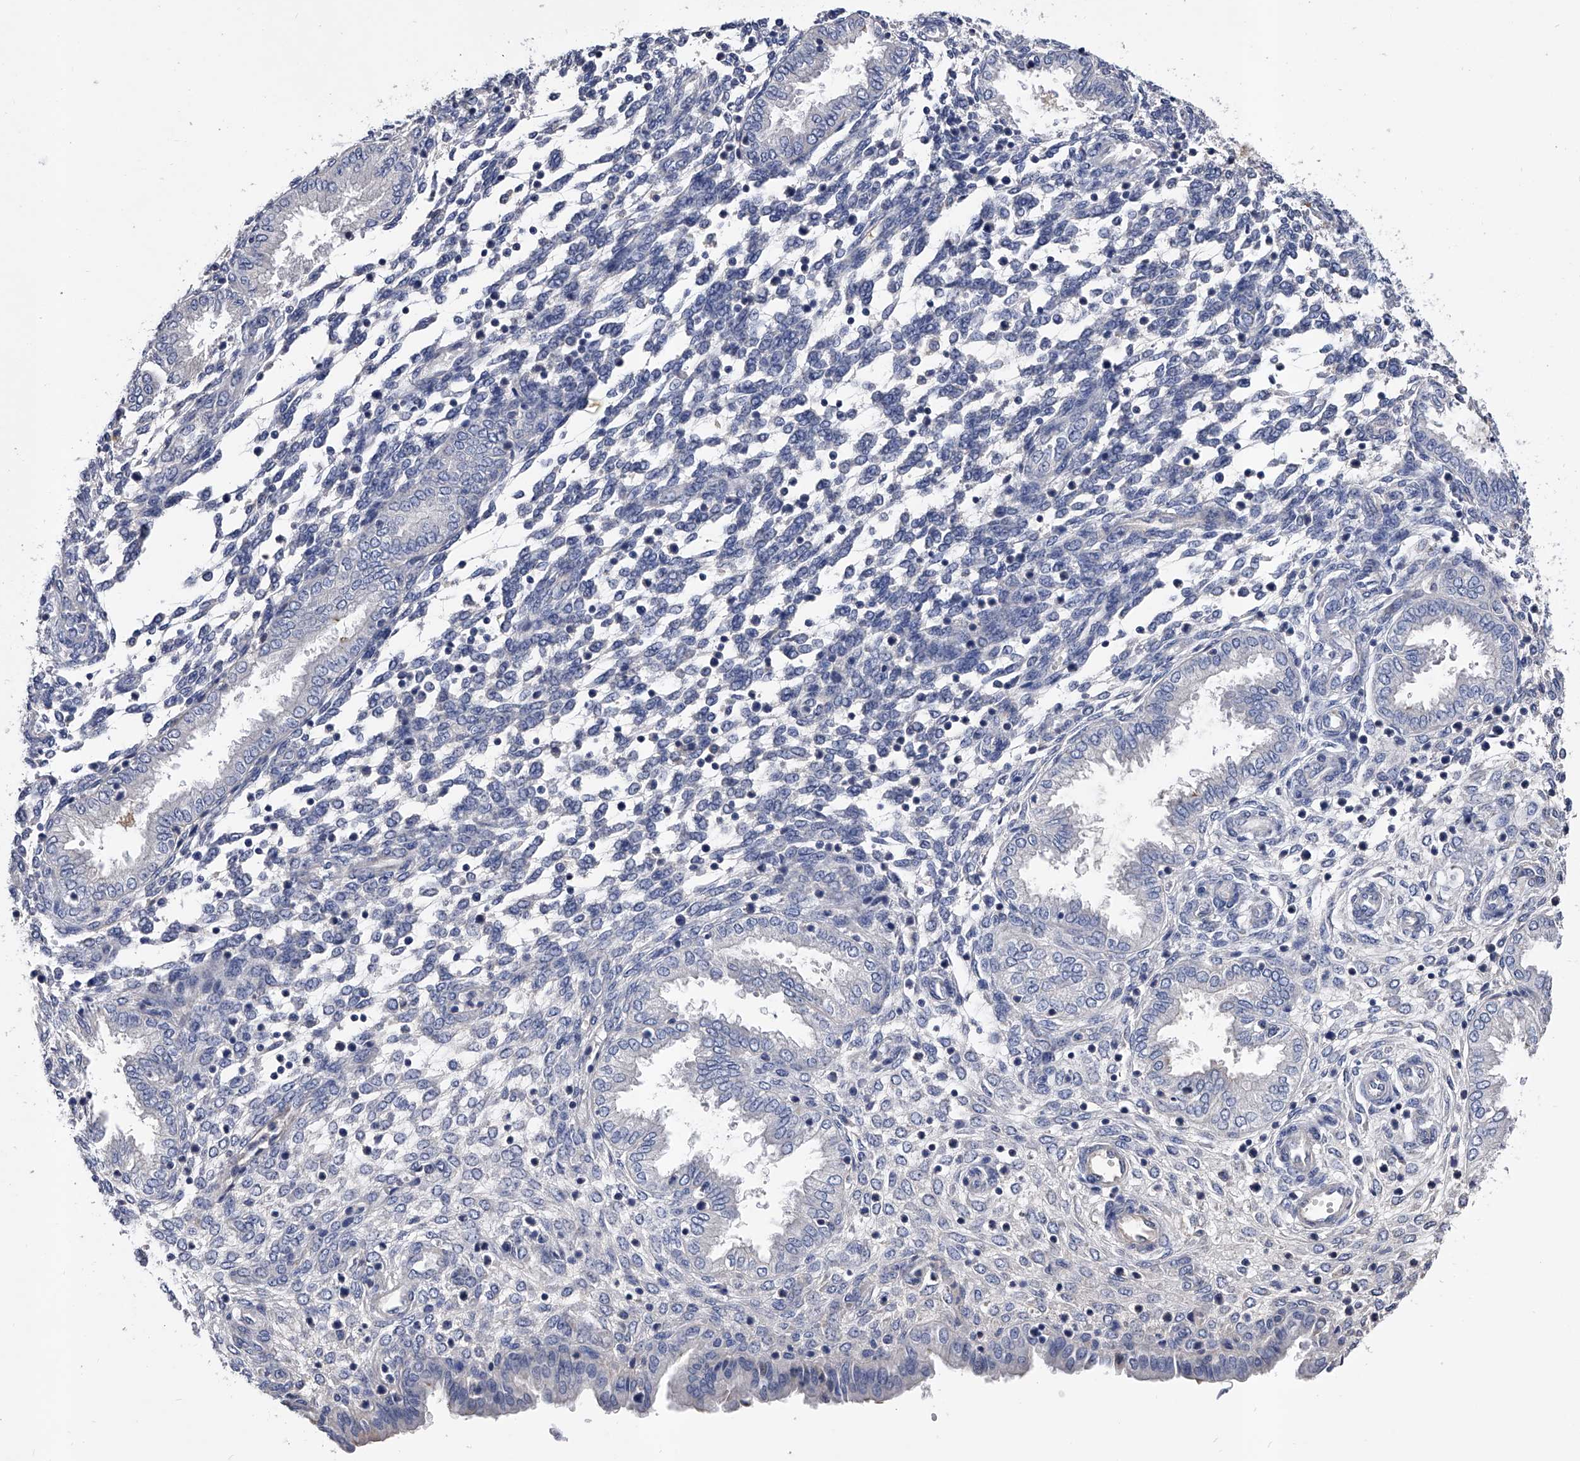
{"staining": {"intensity": "negative", "quantity": "none", "location": "none"}, "tissue": "endometrium", "cell_type": "Cells in endometrial stroma", "image_type": "normal", "snomed": [{"axis": "morphology", "description": "Normal tissue, NOS"}, {"axis": "topography", "description": "Endometrium"}], "caption": "The micrograph shows no staining of cells in endometrial stroma in normal endometrium.", "gene": "EFCAB7", "patient": {"sex": "female", "age": 33}}